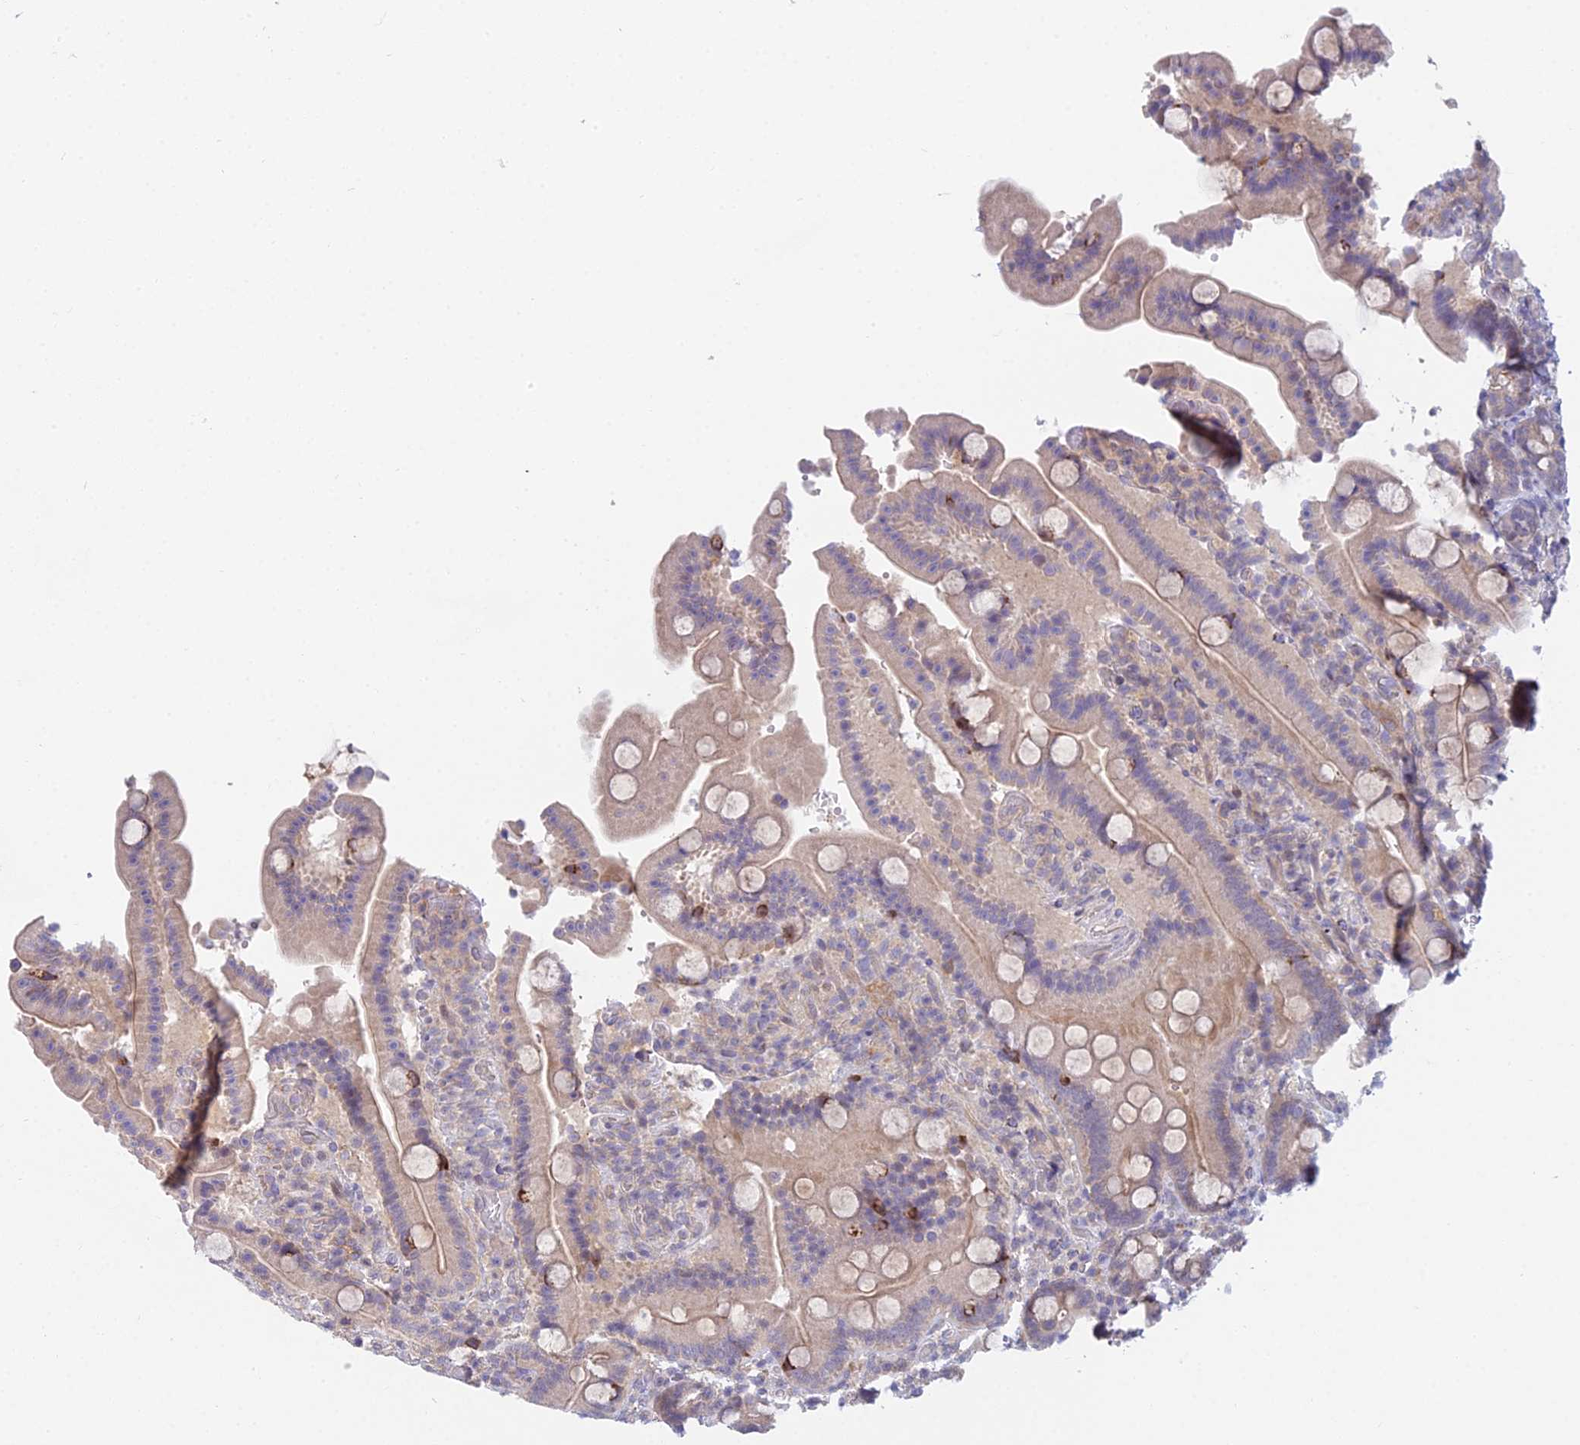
{"staining": {"intensity": "moderate", "quantity": "<25%", "location": "cytoplasmic/membranous"}, "tissue": "duodenum", "cell_type": "Glandular cells", "image_type": "normal", "snomed": [{"axis": "morphology", "description": "Normal tissue, NOS"}, {"axis": "topography", "description": "Duodenum"}], "caption": "Duodenum stained with IHC demonstrates moderate cytoplasmic/membranous positivity in about <25% of glandular cells. (IHC, brightfield microscopy, high magnification).", "gene": "METTL26", "patient": {"sex": "male", "age": 55}}